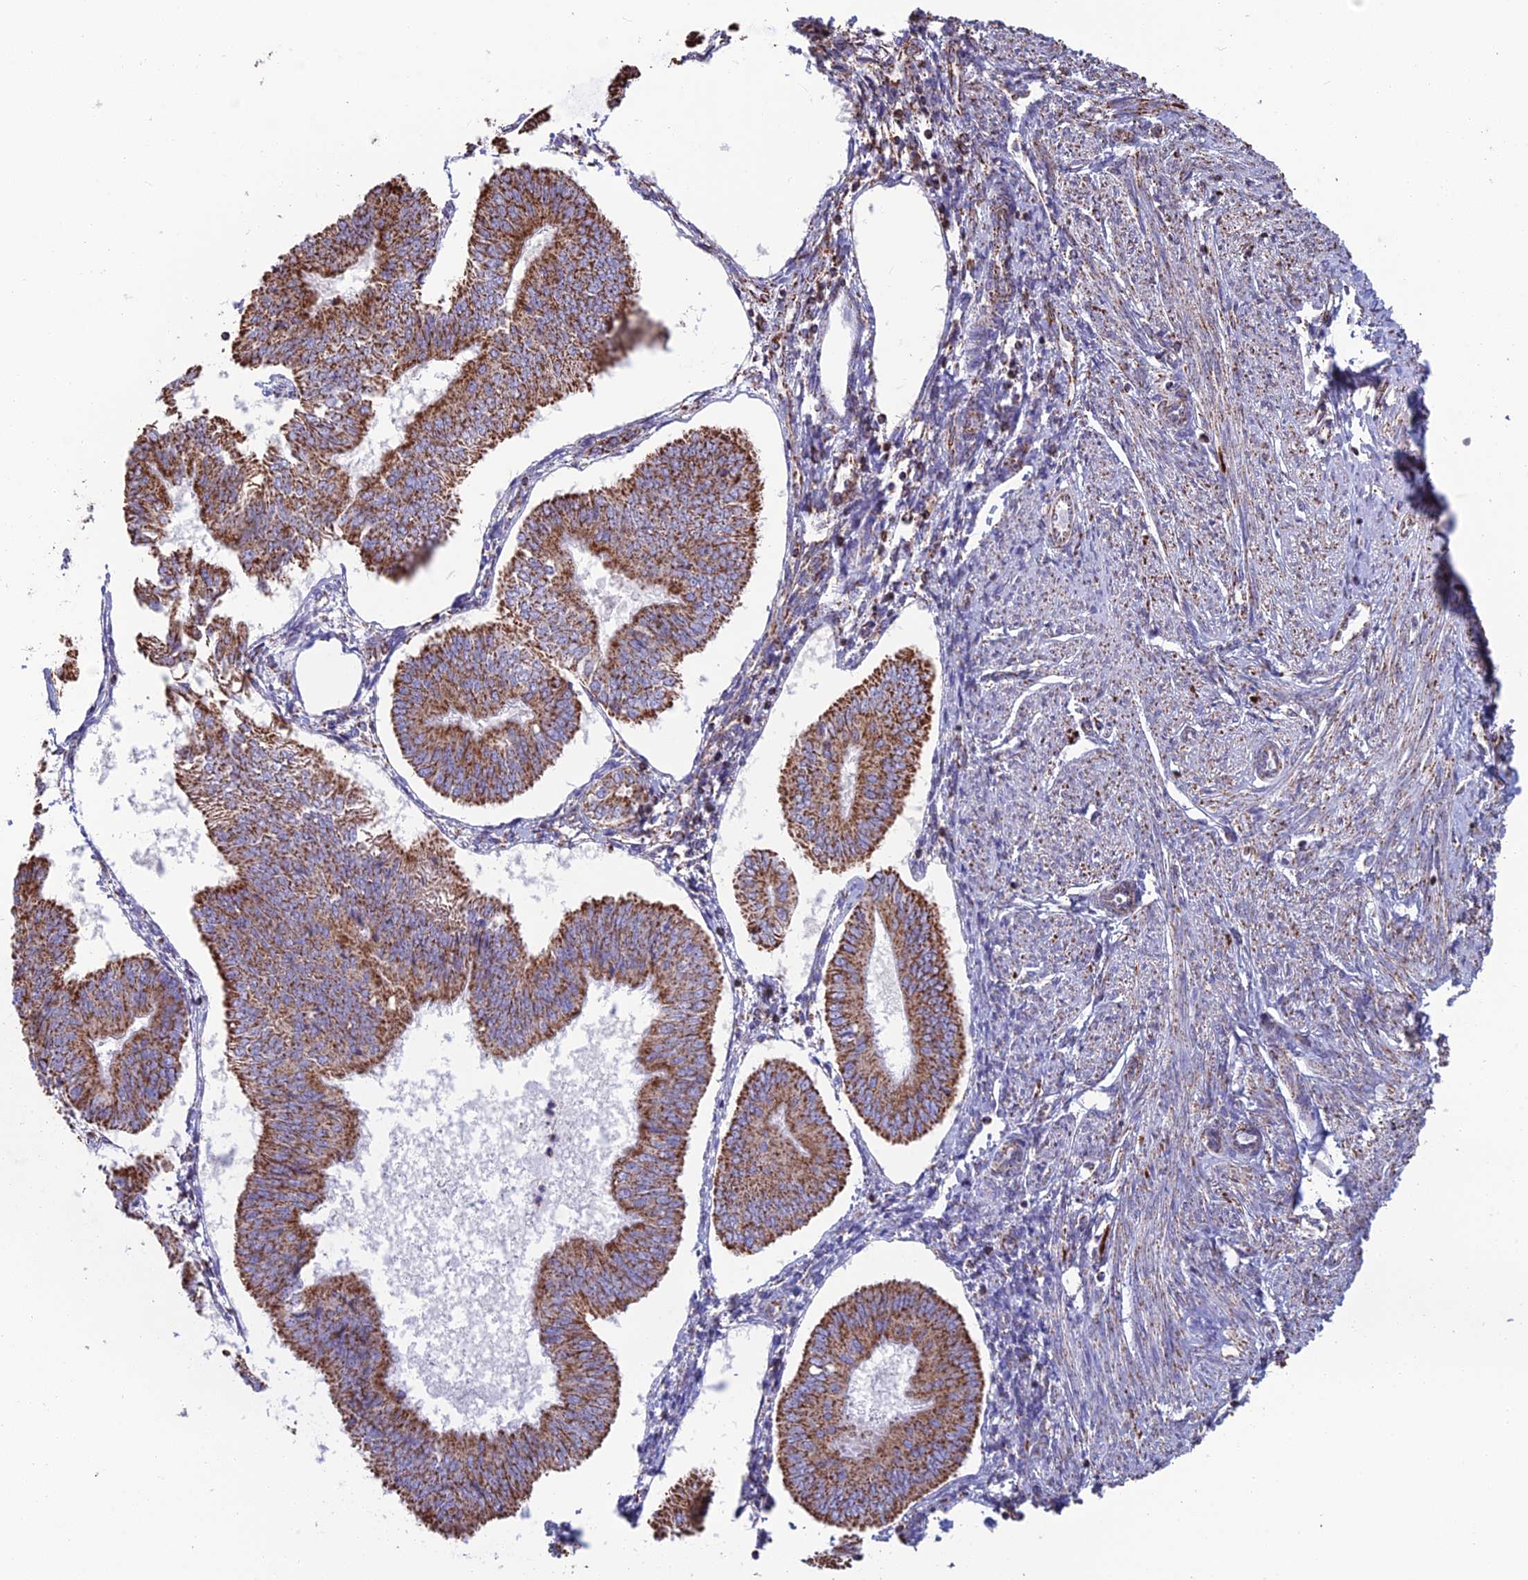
{"staining": {"intensity": "strong", "quantity": ">75%", "location": "cytoplasmic/membranous"}, "tissue": "endometrial cancer", "cell_type": "Tumor cells", "image_type": "cancer", "snomed": [{"axis": "morphology", "description": "Adenocarcinoma, NOS"}, {"axis": "topography", "description": "Endometrium"}], "caption": "Immunohistochemistry (IHC) of endometrial adenocarcinoma demonstrates high levels of strong cytoplasmic/membranous positivity in about >75% of tumor cells.", "gene": "CS", "patient": {"sex": "female", "age": 58}}